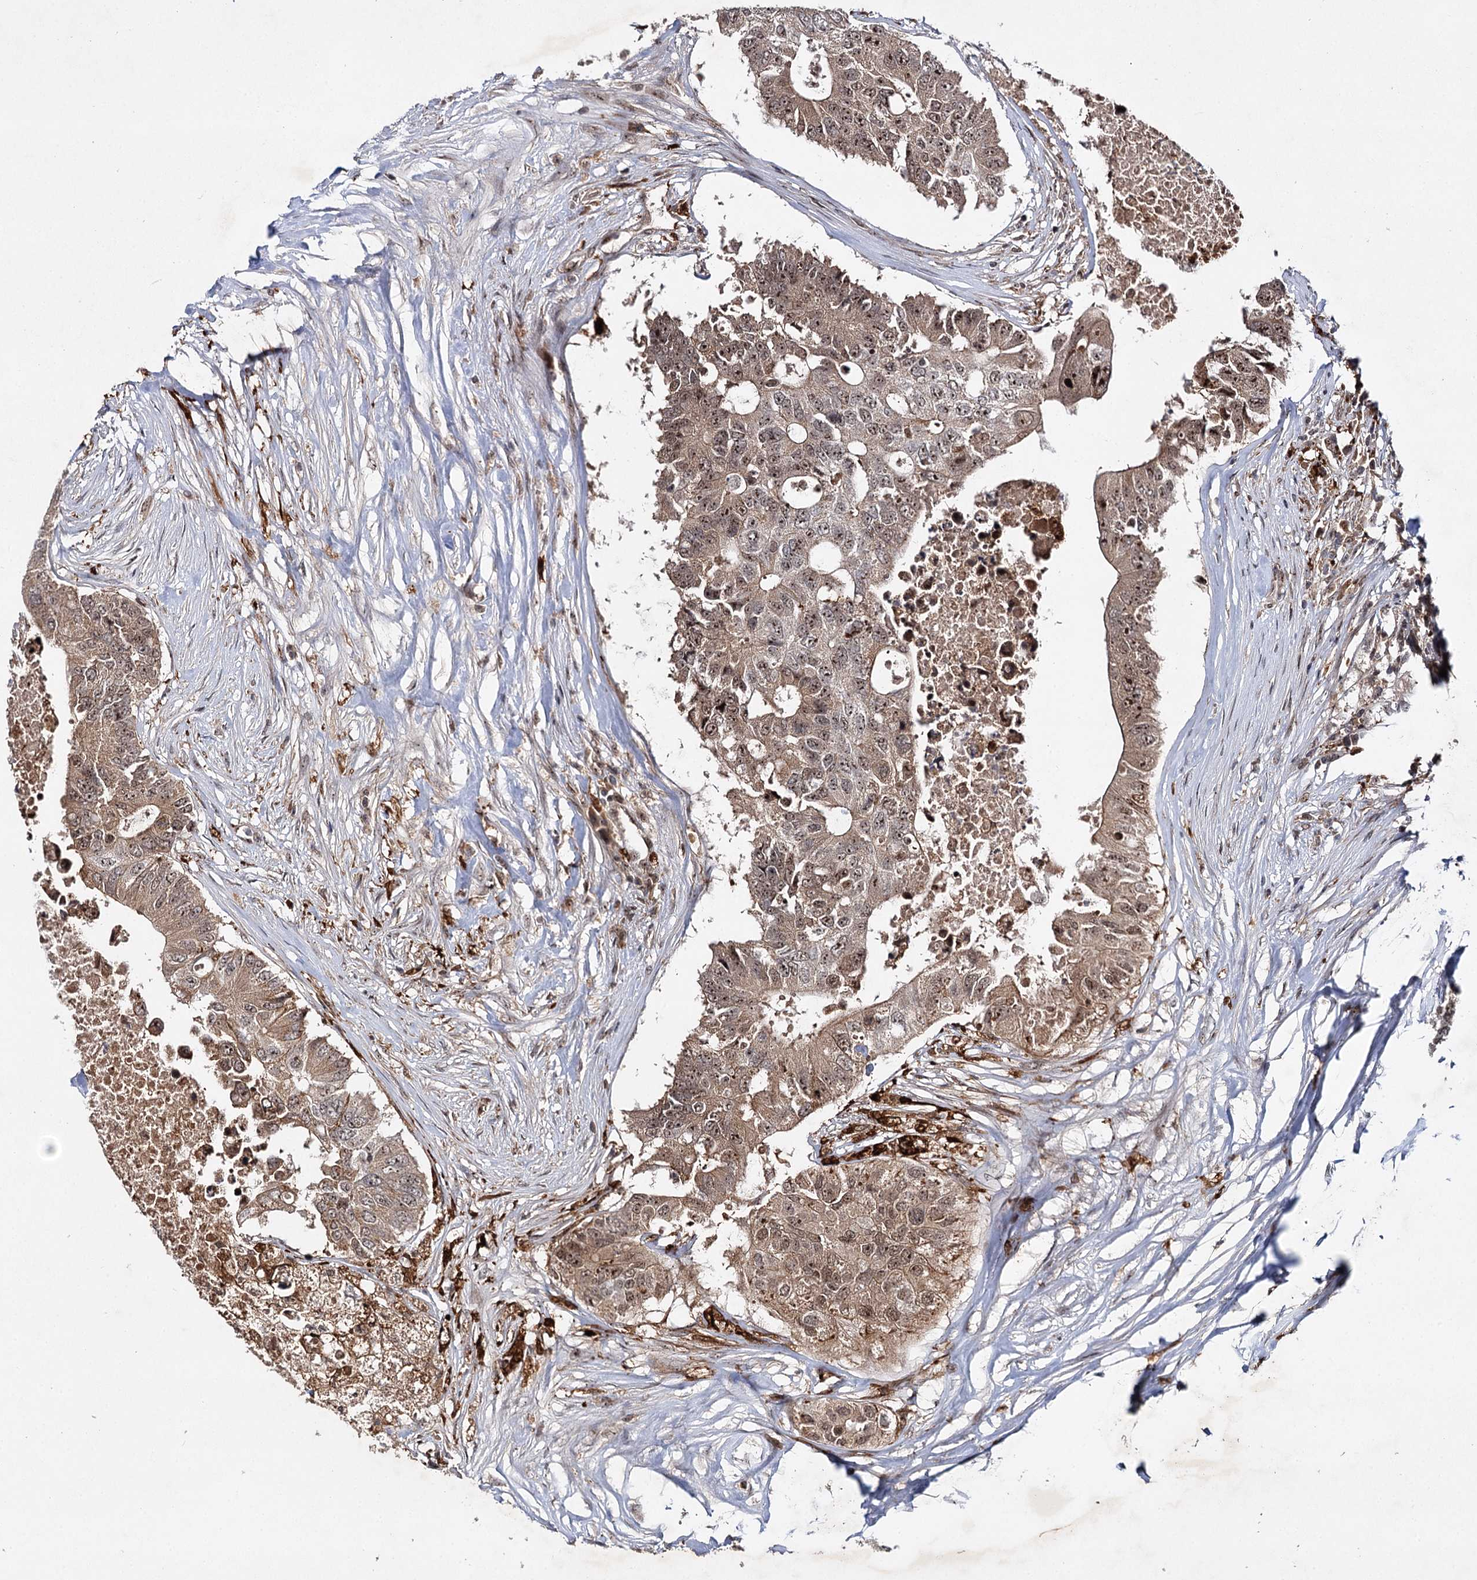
{"staining": {"intensity": "moderate", "quantity": ">75%", "location": "cytoplasmic/membranous,nuclear"}, "tissue": "colorectal cancer", "cell_type": "Tumor cells", "image_type": "cancer", "snomed": [{"axis": "morphology", "description": "Adenocarcinoma, NOS"}, {"axis": "topography", "description": "Colon"}], "caption": "Immunohistochemistry (DAB (3,3'-diaminobenzidine)) staining of human colorectal adenocarcinoma shows moderate cytoplasmic/membranous and nuclear protein expression in about >75% of tumor cells.", "gene": "BUD13", "patient": {"sex": "male", "age": 71}}